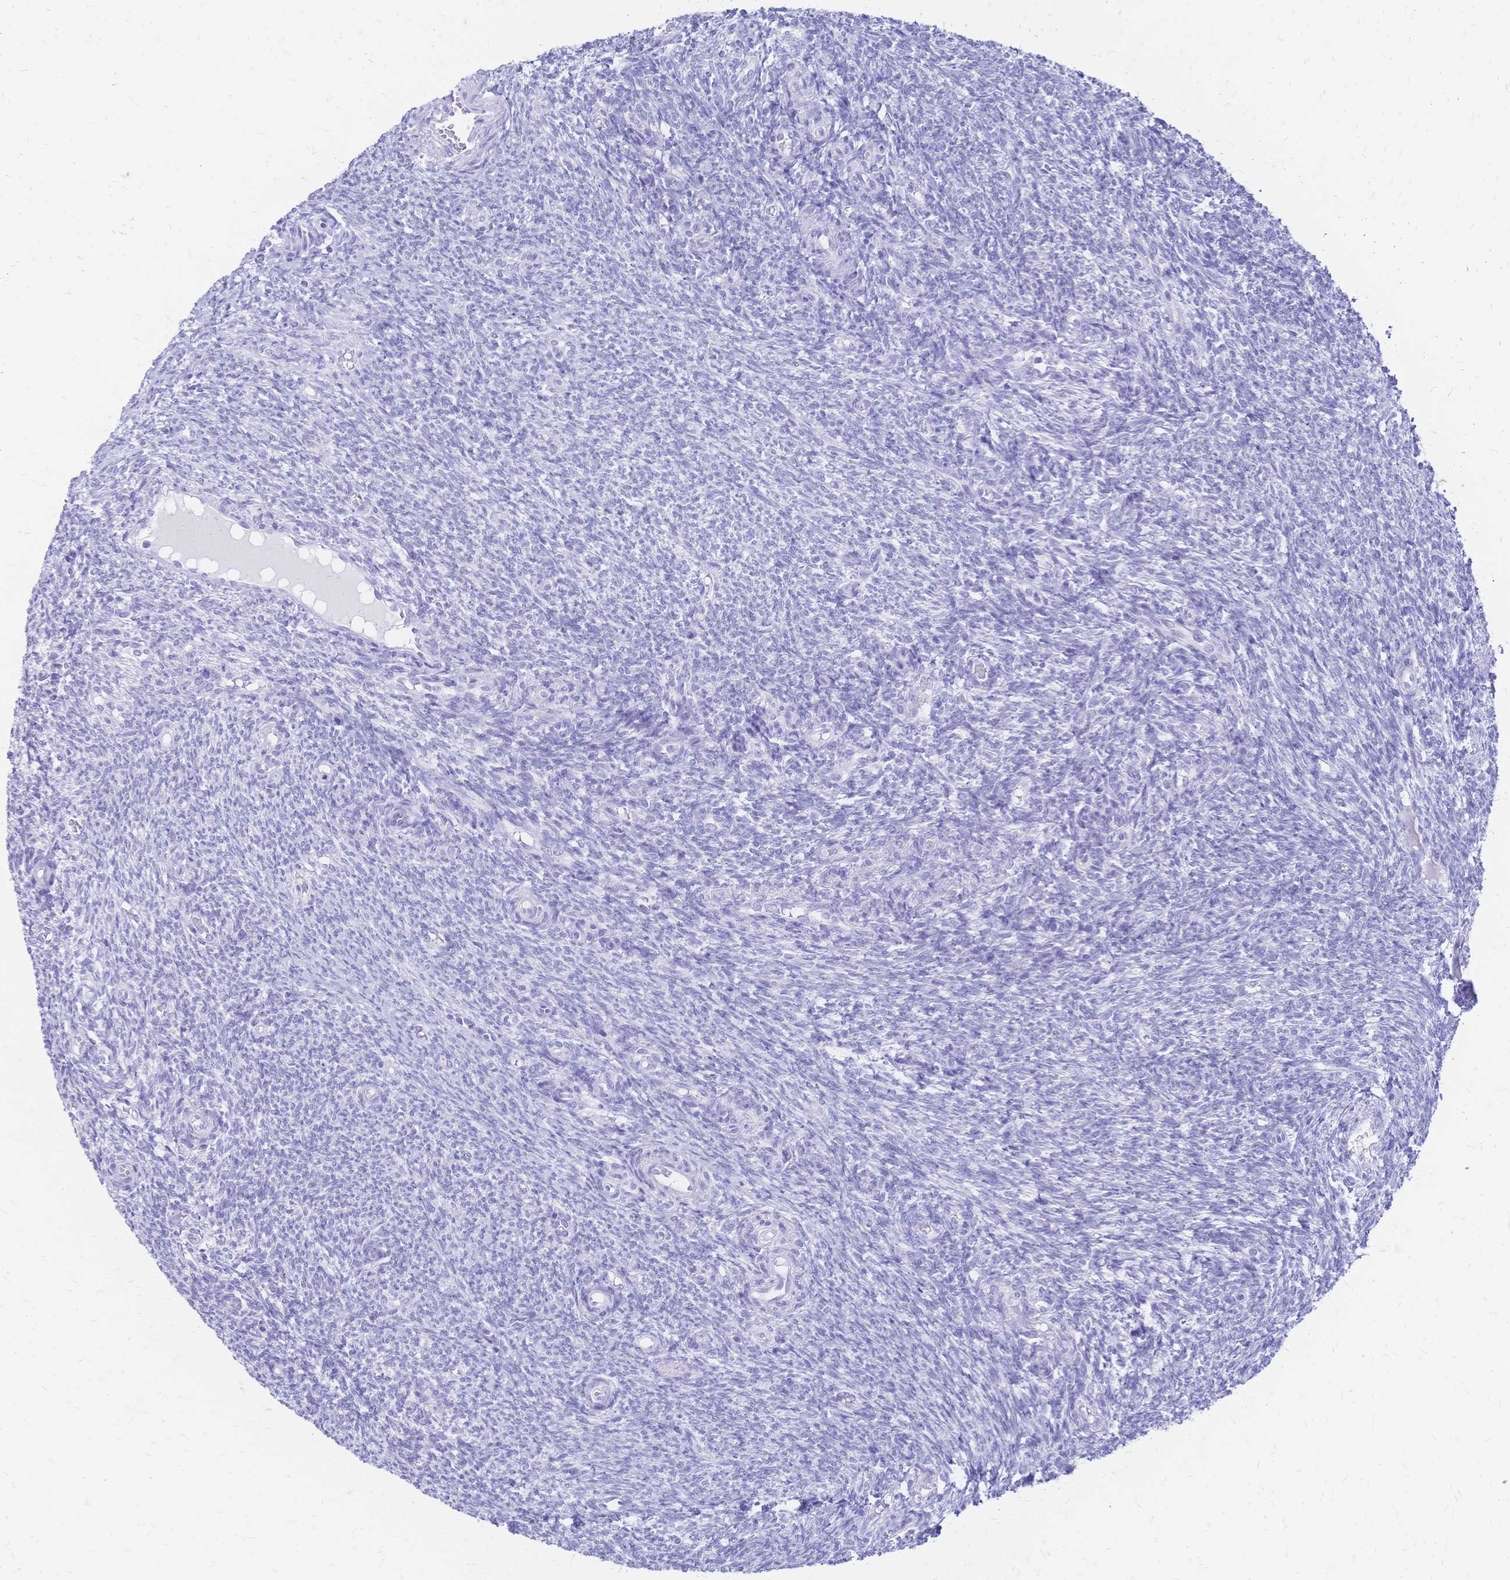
{"staining": {"intensity": "strong", "quantity": ">75%", "location": "cytoplasmic/membranous"}, "tissue": "ovary", "cell_type": "Follicle cells", "image_type": "normal", "snomed": [{"axis": "morphology", "description": "Normal tissue, NOS"}, {"axis": "topography", "description": "Ovary"}], "caption": "Protein positivity by IHC displays strong cytoplasmic/membranous staining in about >75% of follicle cells in normal ovary. Using DAB (3,3'-diaminobenzidine) (brown) and hematoxylin (blue) stains, captured at high magnification using brightfield microscopy.", "gene": "GRB7", "patient": {"sex": "female", "age": 39}}